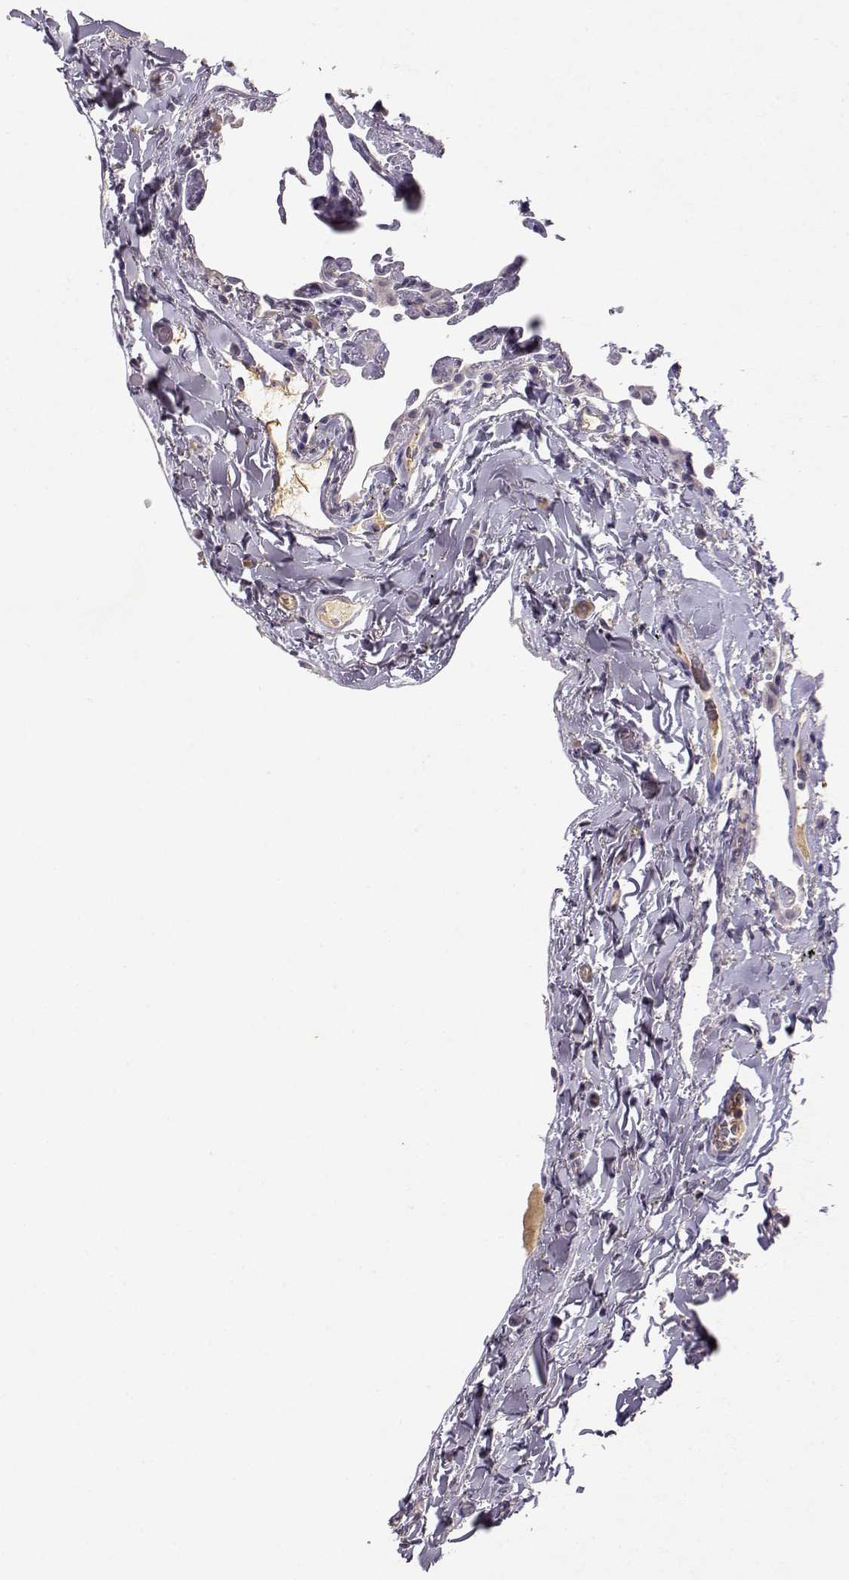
{"staining": {"intensity": "negative", "quantity": "none", "location": "none"}, "tissue": "lung", "cell_type": "Alveolar cells", "image_type": "normal", "snomed": [{"axis": "morphology", "description": "Normal tissue, NOS"}, {"axis": "topography", "description": "Lung"}], "caption": "Immunohistochemical staining of normal human lung shows no significant positivity in alveolar cells.", "gene": "TACR1", "patient": {"sex": "female", "age": 57}}